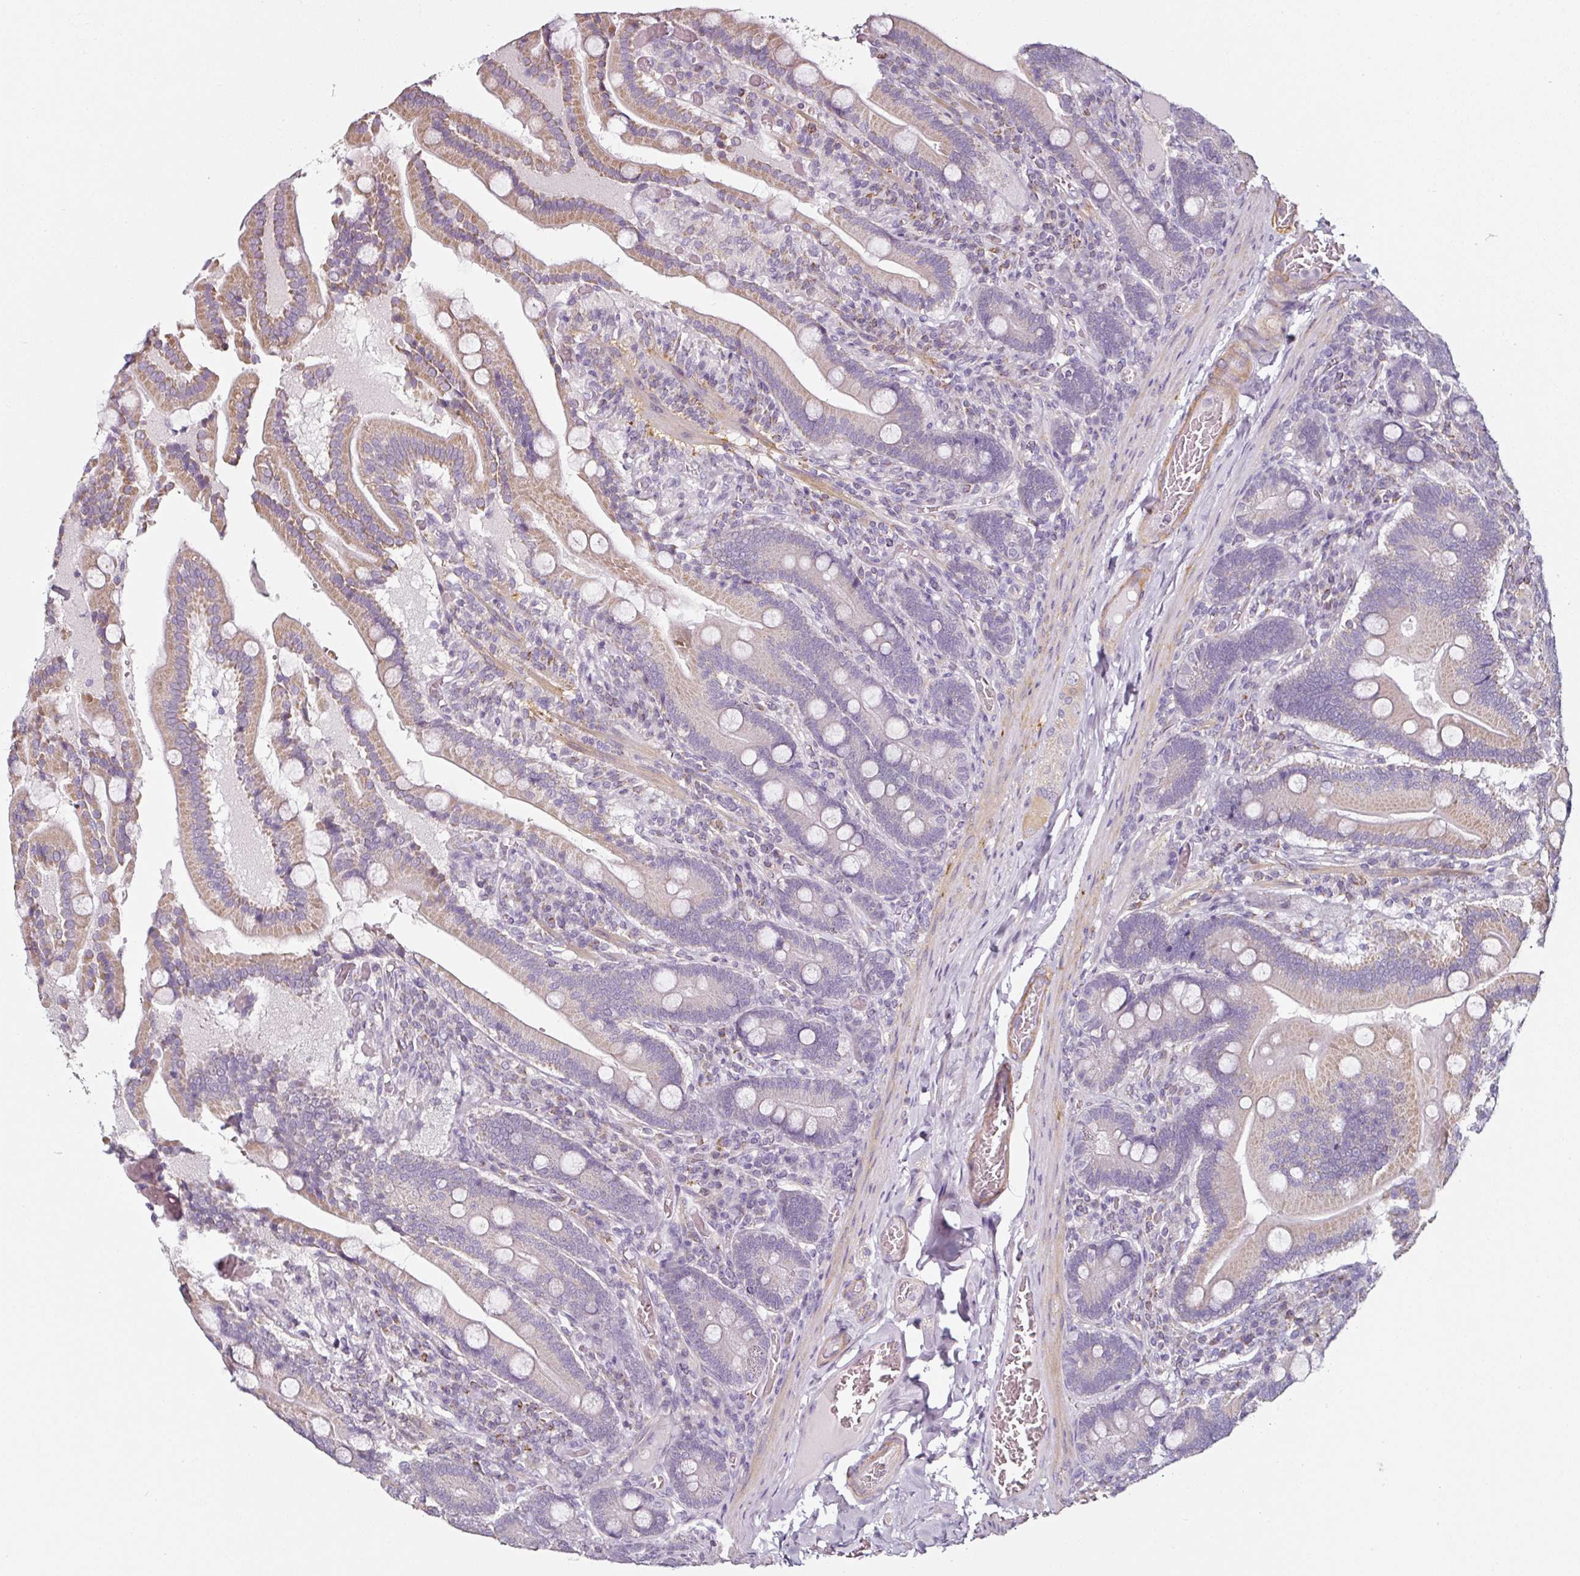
{"staining": {"intensity": "weak", "quantity": "25%-75%", "location": "cytoplasmic/membranous"}, "tissue": "duodenum", "cell_type": "Glandular cells", "image_type": "normal", "snomed": [{"axis": "morphology", "description": "Normal tissue, NOS"}, {"axis": "topography", "description": "Duodenum"}], "caption": "Immunohistochemistry (IHC) micrograph of normal duodenum: human duodenum stained using immunohistochemistry (IHC) demonstrates low levels of weak protein expression localized specifically in the cytoplasmic/membranous of glandular cells, appearing as a cytoplasmic/membranous brown color.", "gene": "CAP2", "patient": {"sex": "female", "age": 62}}